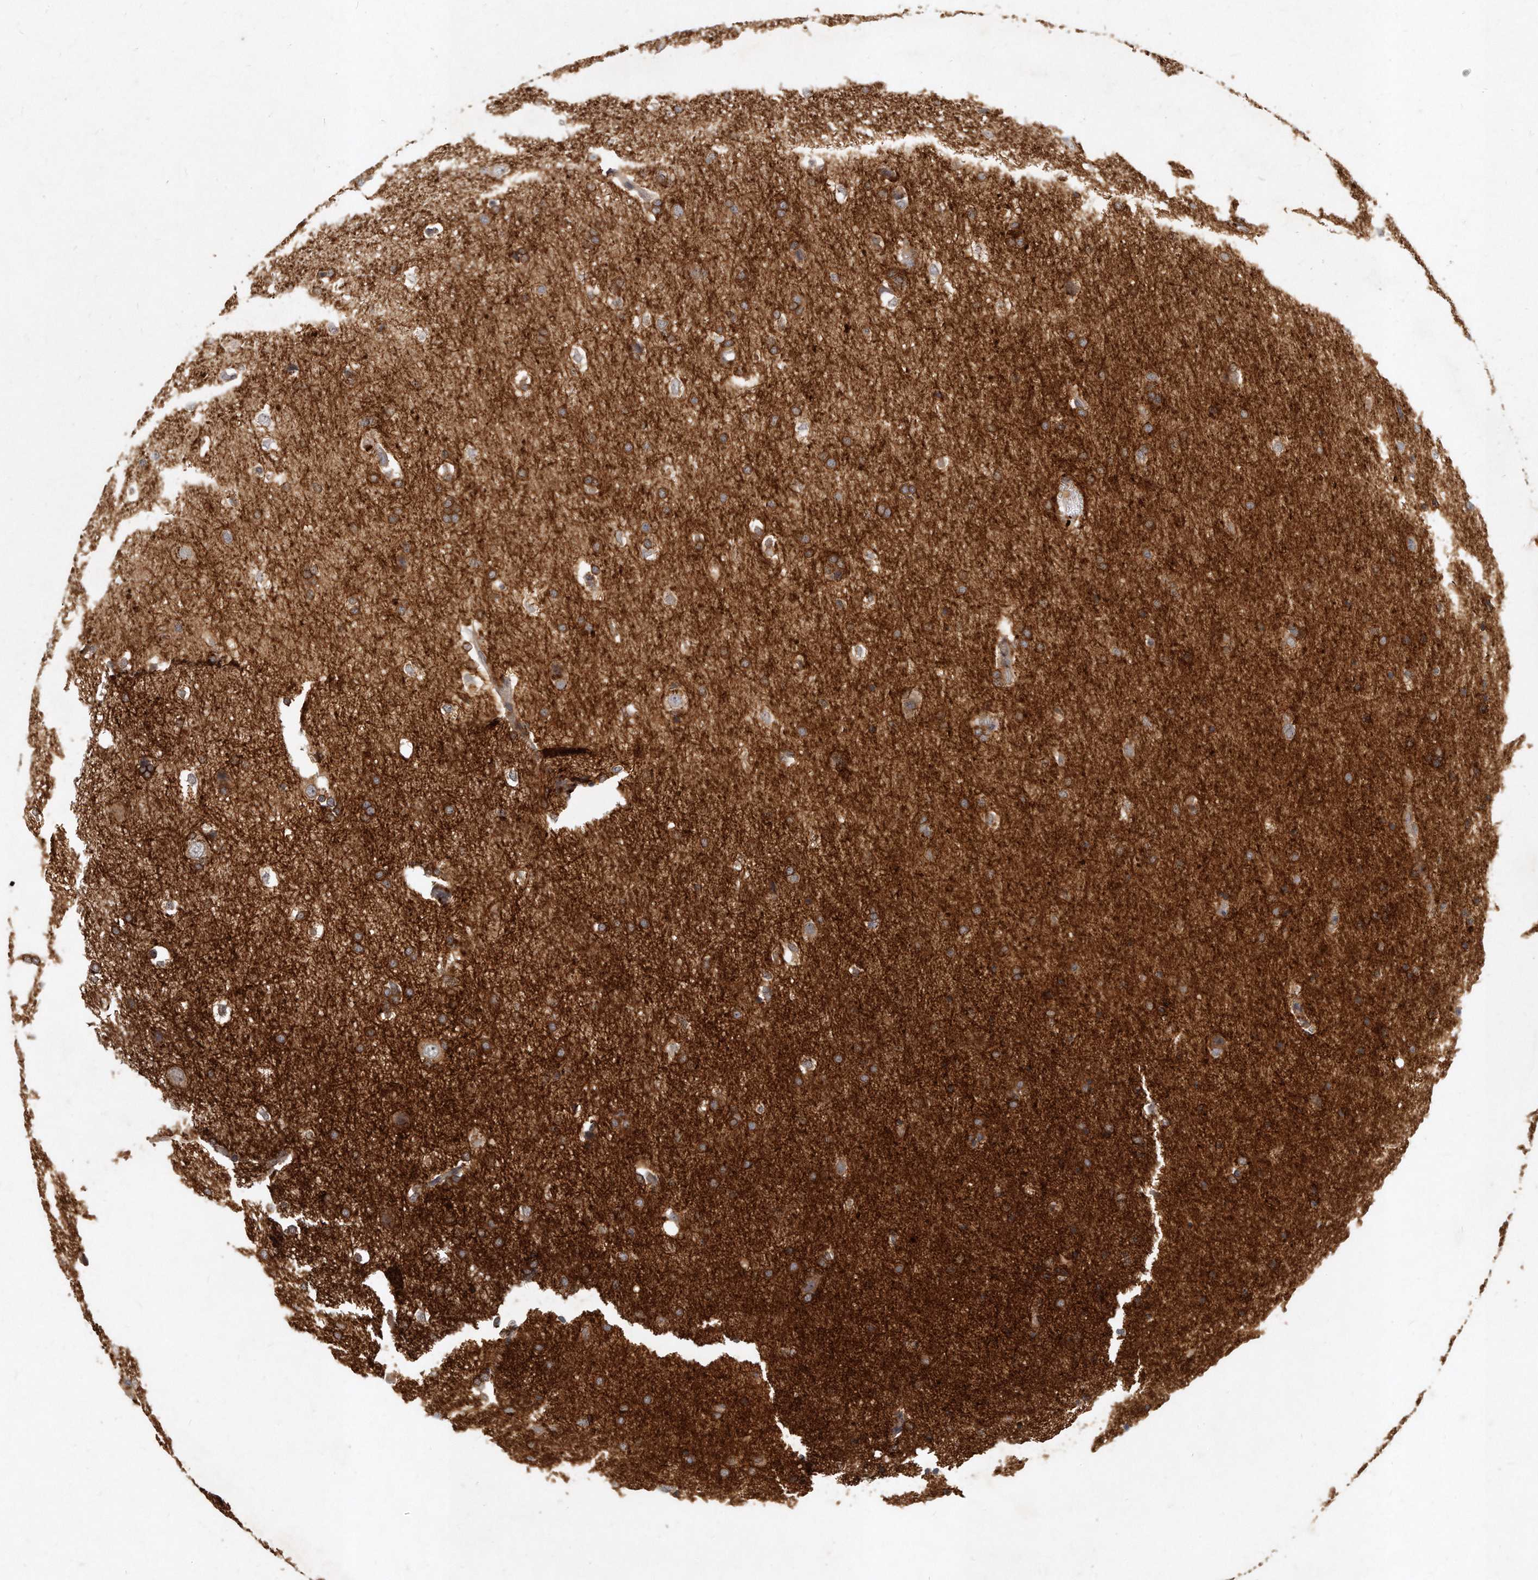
{"staining": {"intensity": "moderate", "quantity": ">75%", "location": "cytoplasmic/membranous"}, "tissue": "glioma", "cell_type": "Tumor cells", "image_type": "cancer", "snomed": [{"axis": "morphology", "description": "Glioma, malignant, Low grade"}, {"axis": "topography", "description": "Brain"}], "caption": "This is an image of immunohistochemistry (IHC) staining of glioma, which shows moderate staining in the cytoplasmic/membranous of tumor cells.", "gene": "LGALS8", "patient": {"sex": "female", "age": 37}}